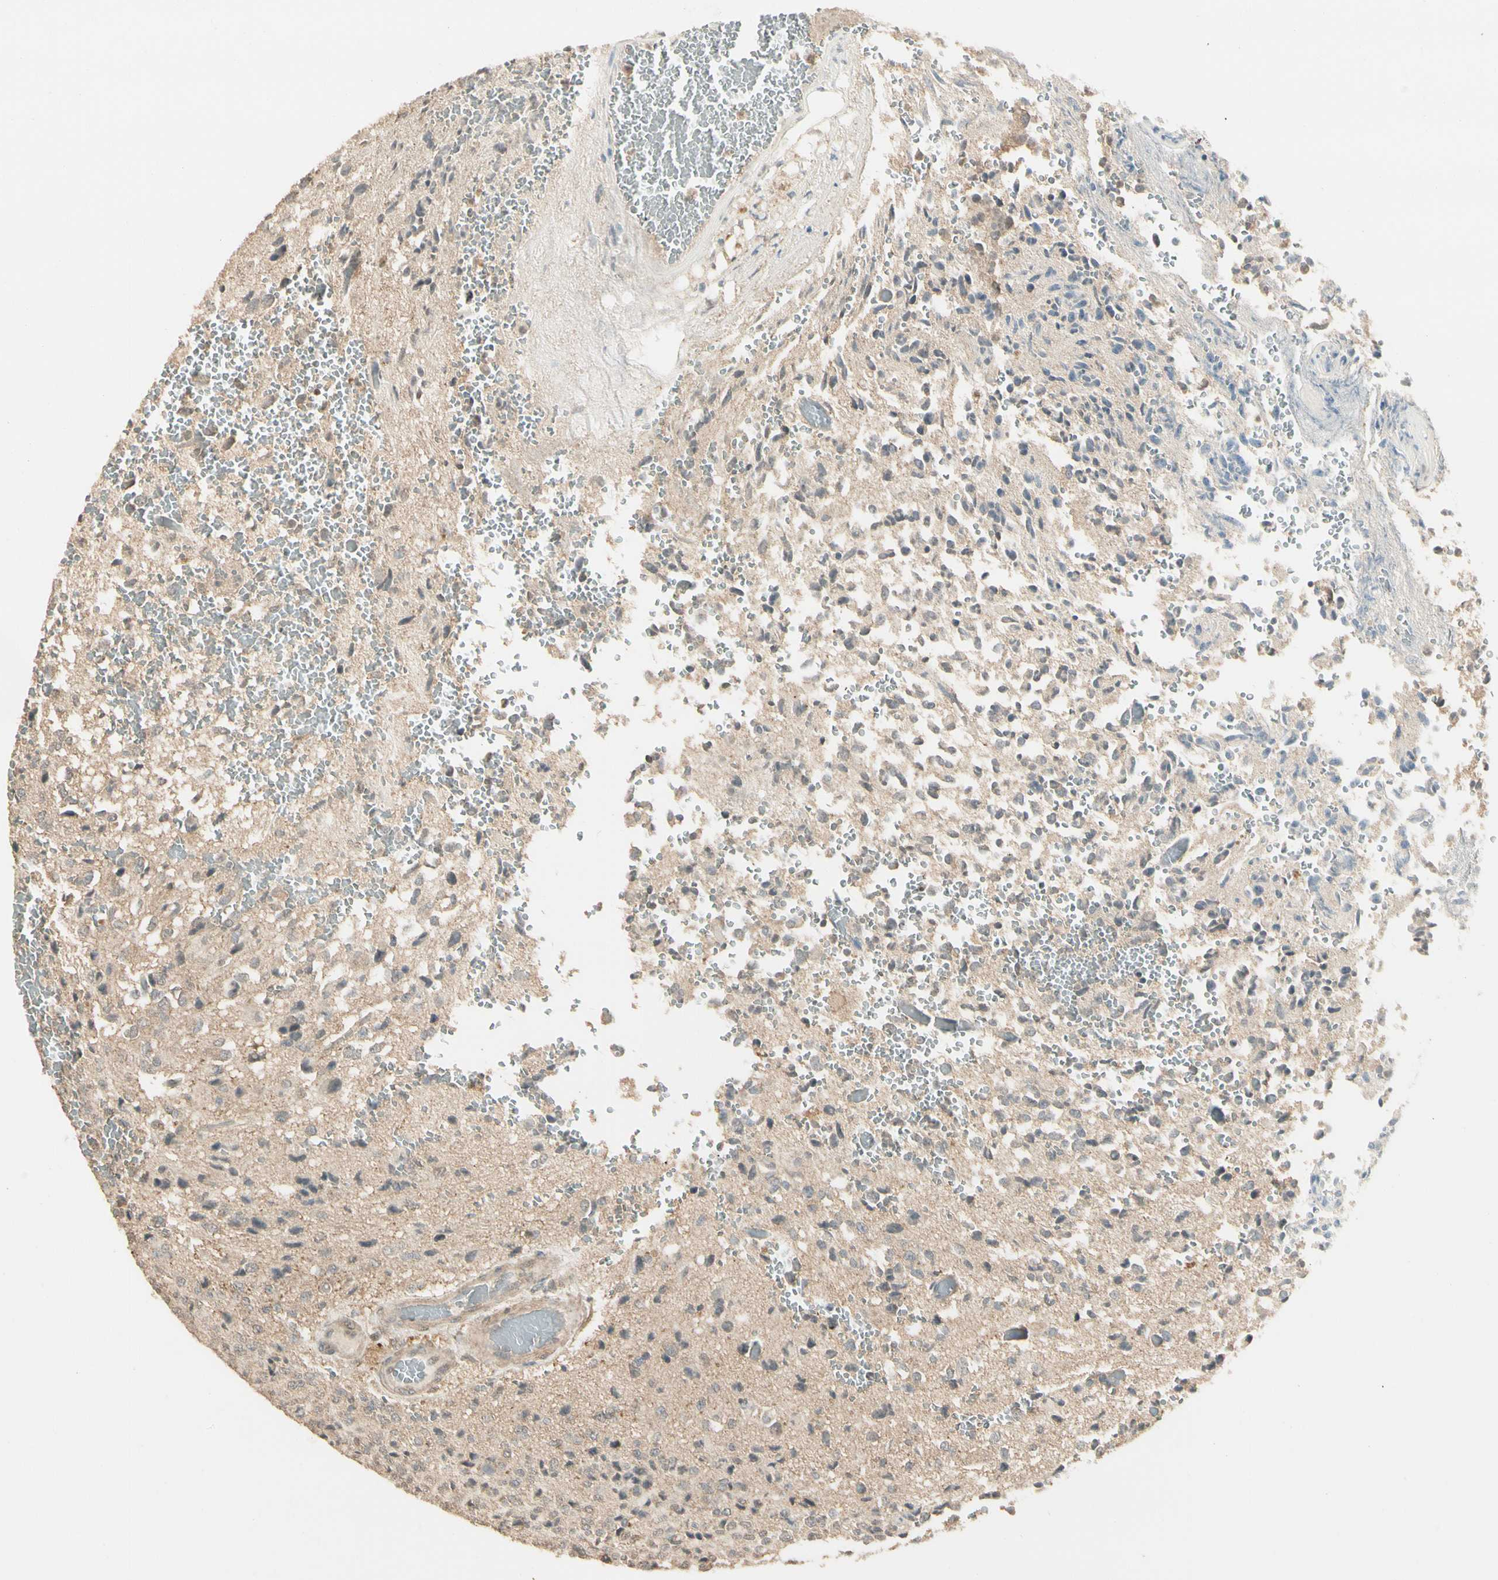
{"staining": {"intensity": "negative", "quantity": "none", "location": "none"}, "tissue": "glioma", "cell_type": "Tumor cells", "image_type": "cancer", "snomed": [{"axis": "morphology", "description": "Glioma, malignant, High grade"}, {"axis": "topography", "description": "pancreas cauda"}], "caption": "Immunohistochemistry (IHC) histopathology image of human glioma stained for a protein (brown), which exhibits no expression in tumor cells.", "gene": "SGCA", "patient": {"sex": "male", "age": 60}}